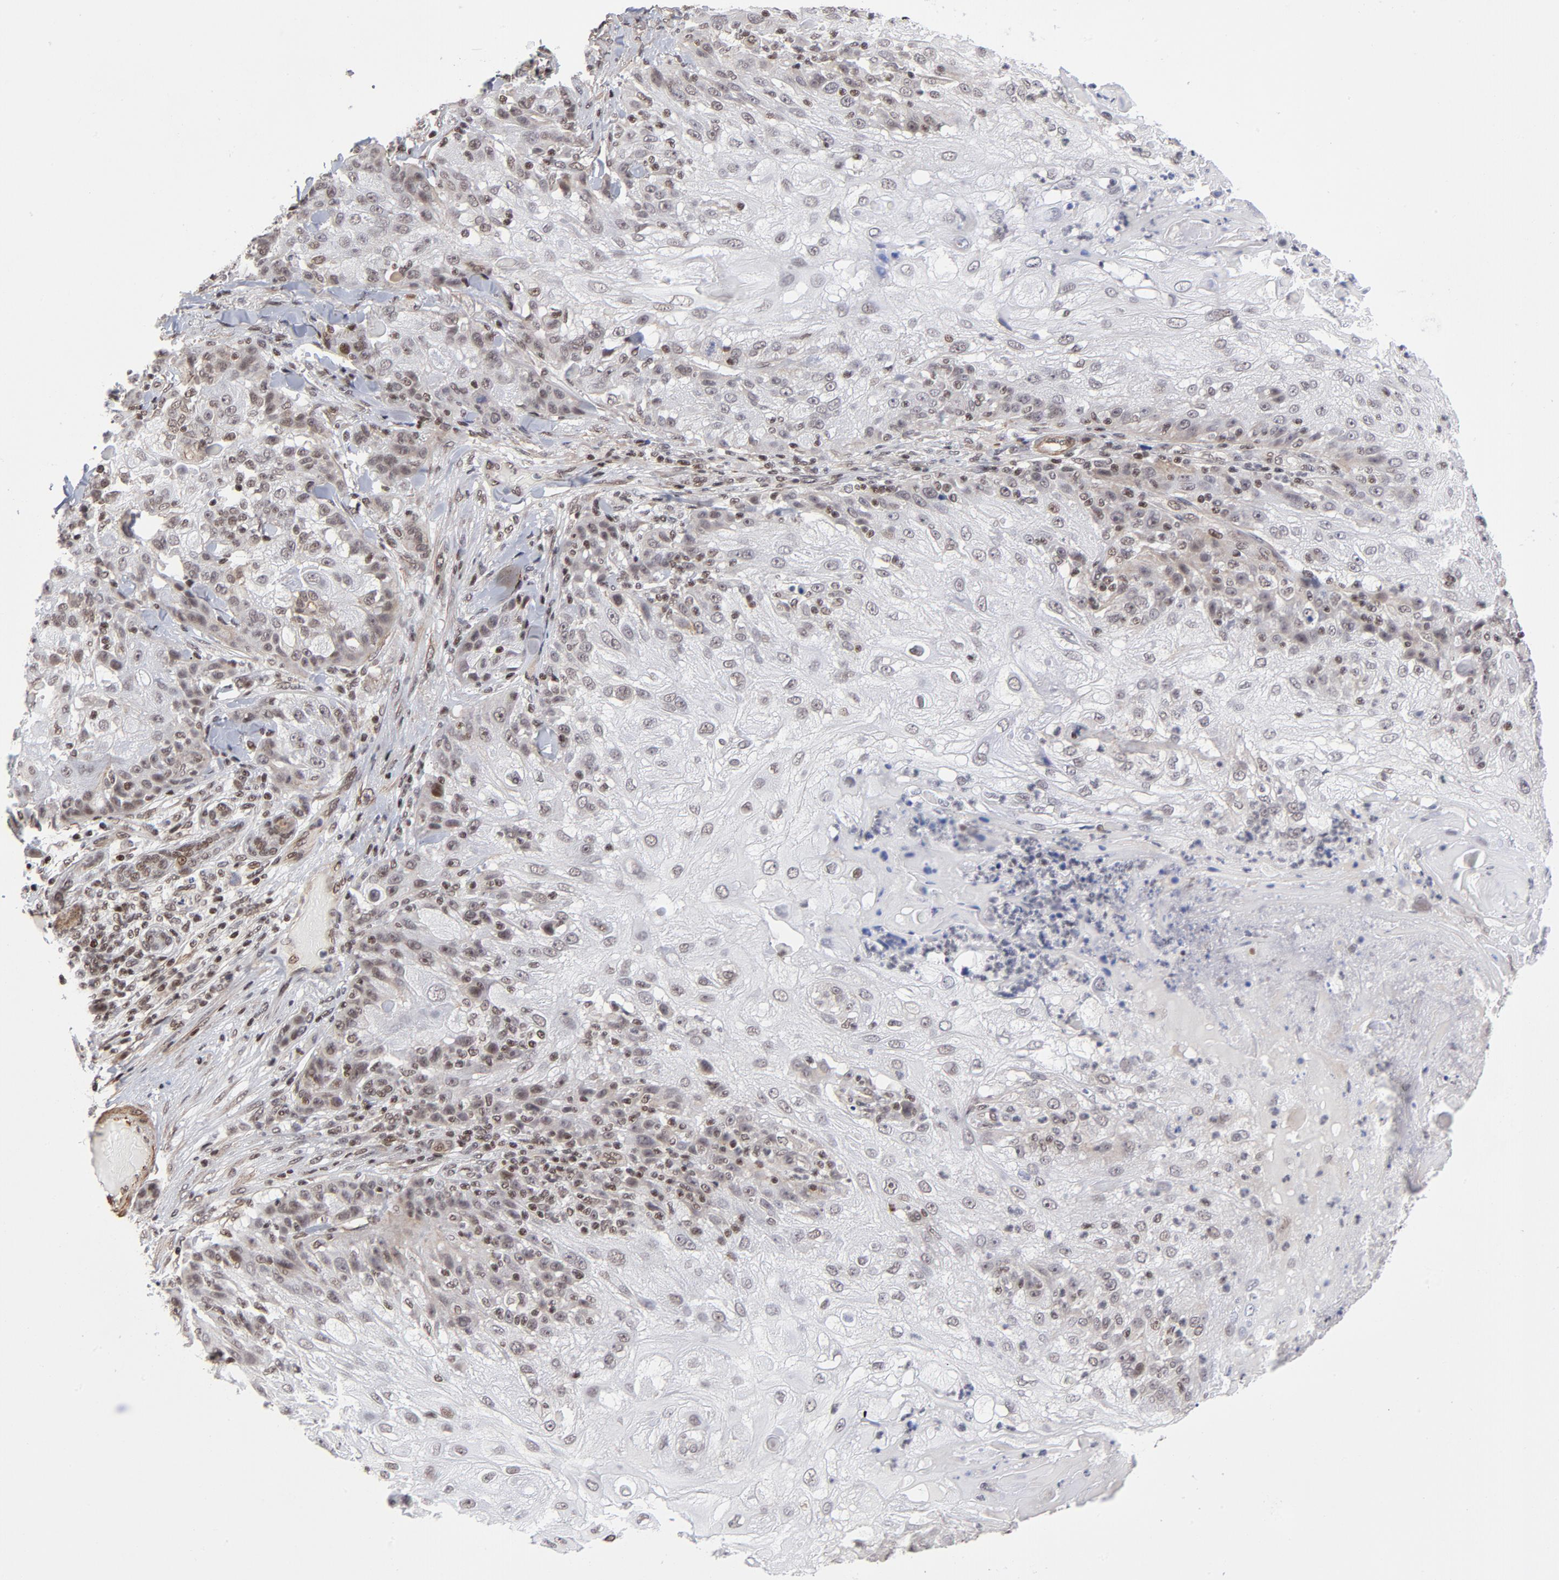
{"staining": {"intensity": "weak", "quantity": "25%-75%", "location": "nuclear"}, "tissue": "skin cancer", "cell_type": "Tumor cells", "image_type": "cancer", "snomed": [{"axis": "morphology", "description": "Normal tissue, NOS"}, {"axis": "morphology", "description": "Squamous cell carcinoma, NOS"}, {"axis": "topography", "description": "Skin"}], "caption": "Immunohistochemistry (IHC) of skin cancer (squamous cell carcinoma) reveals low levels of weak nuclear positivity in about 25%-75% of tumor cells.", "gene": "CTCF", "patient": {"sex": "female", "age": 83}}